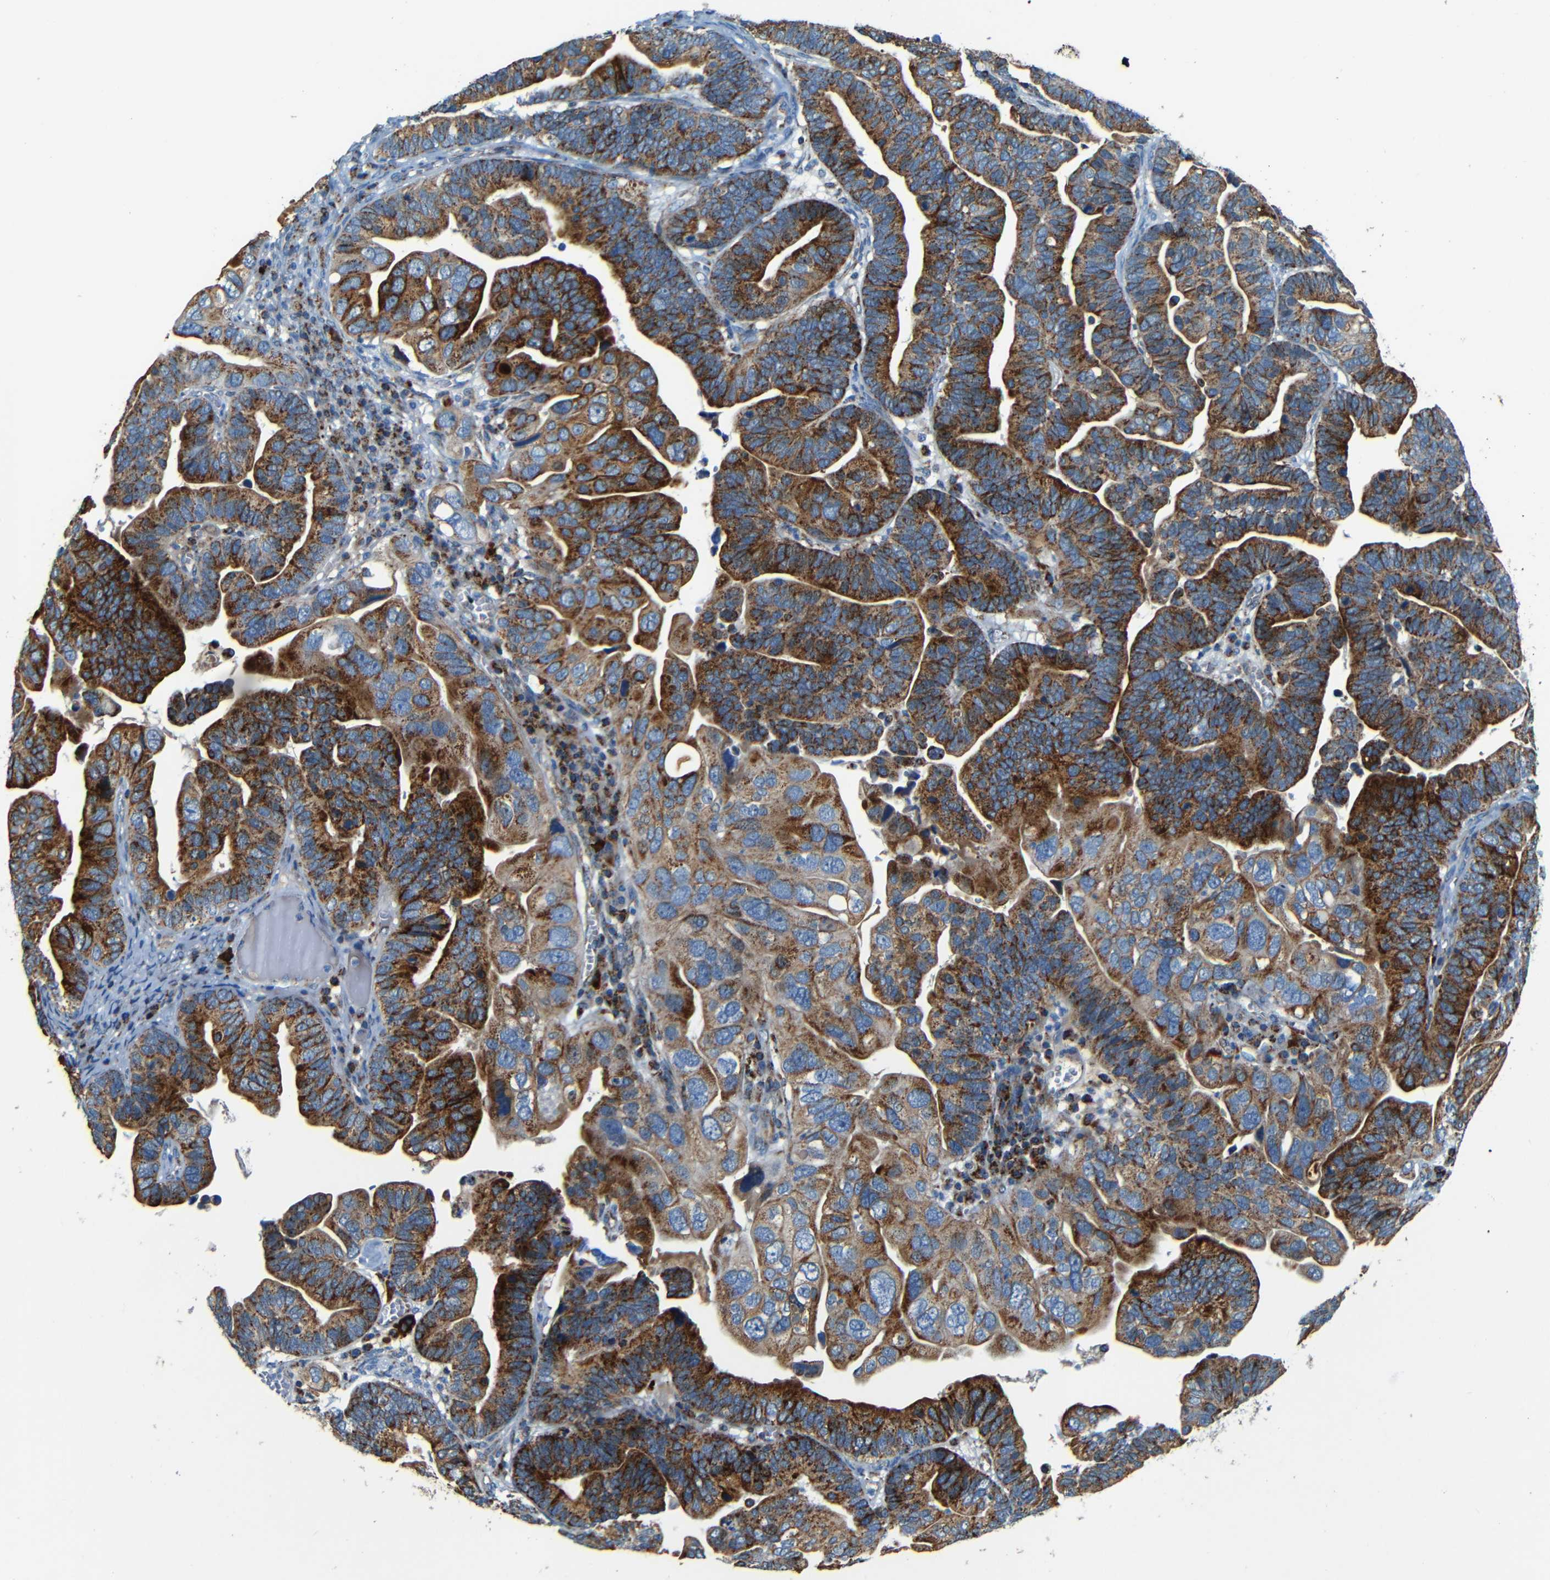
{"staining": {"intensity": "strong", "quantity": ">75%", "location": "cytoplasmic/membranous"}, "tissue": "ovarian cancer", "cell_type": "Tumor cells", "image_type": "cancer", "snomed": [{"axis": "morphology", "description": "Cystadenocarcinoma, serous, NOS"}, {"axis": "topography", "description": "Ovary"}], "caption": "An image of human ovarian serous cystadenocarcinoma stained for a protein shows strong cytoplasmic/membranous brown staining in tumor cells.", "gene": "WSCD2", "patient": {"sex": "female", "age": 56}}